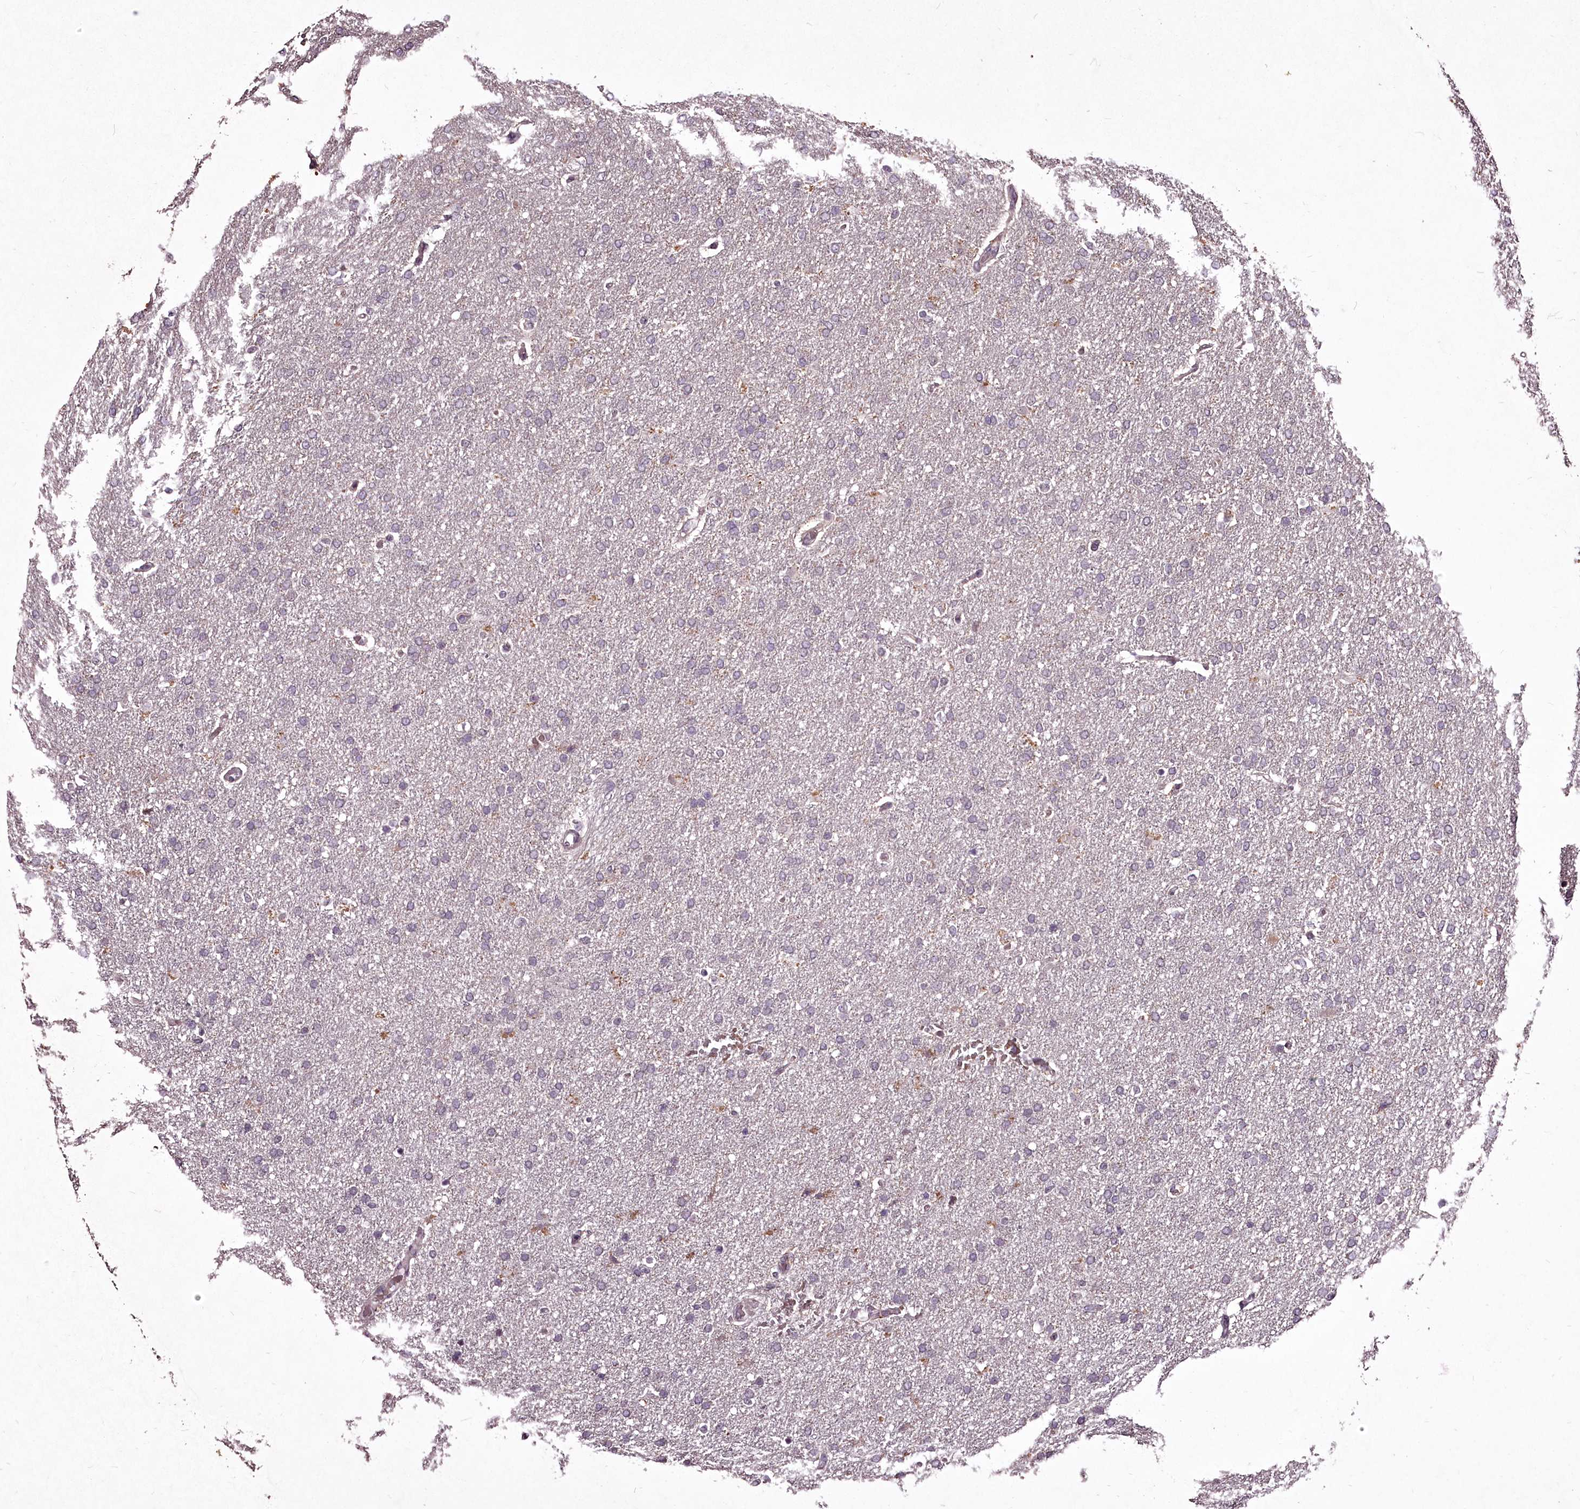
{"staining": {"intensity": "negative", "quantity": "none", "location": "none"}, "tissue": "glioma", "cell_type": "Tumor cells", "image_type": "cancer", "snomed": [{"axis": "morphology", "description": "Glioma, malignant, High grade"}, {"axis": "topography", "description": "Brain"}], "caption": "Immunohistochemical staining of glioma reveals no significant staining in tumor cells.", "gene": "ADRA1D", "patient": {"sex": "male", "age": 72}}